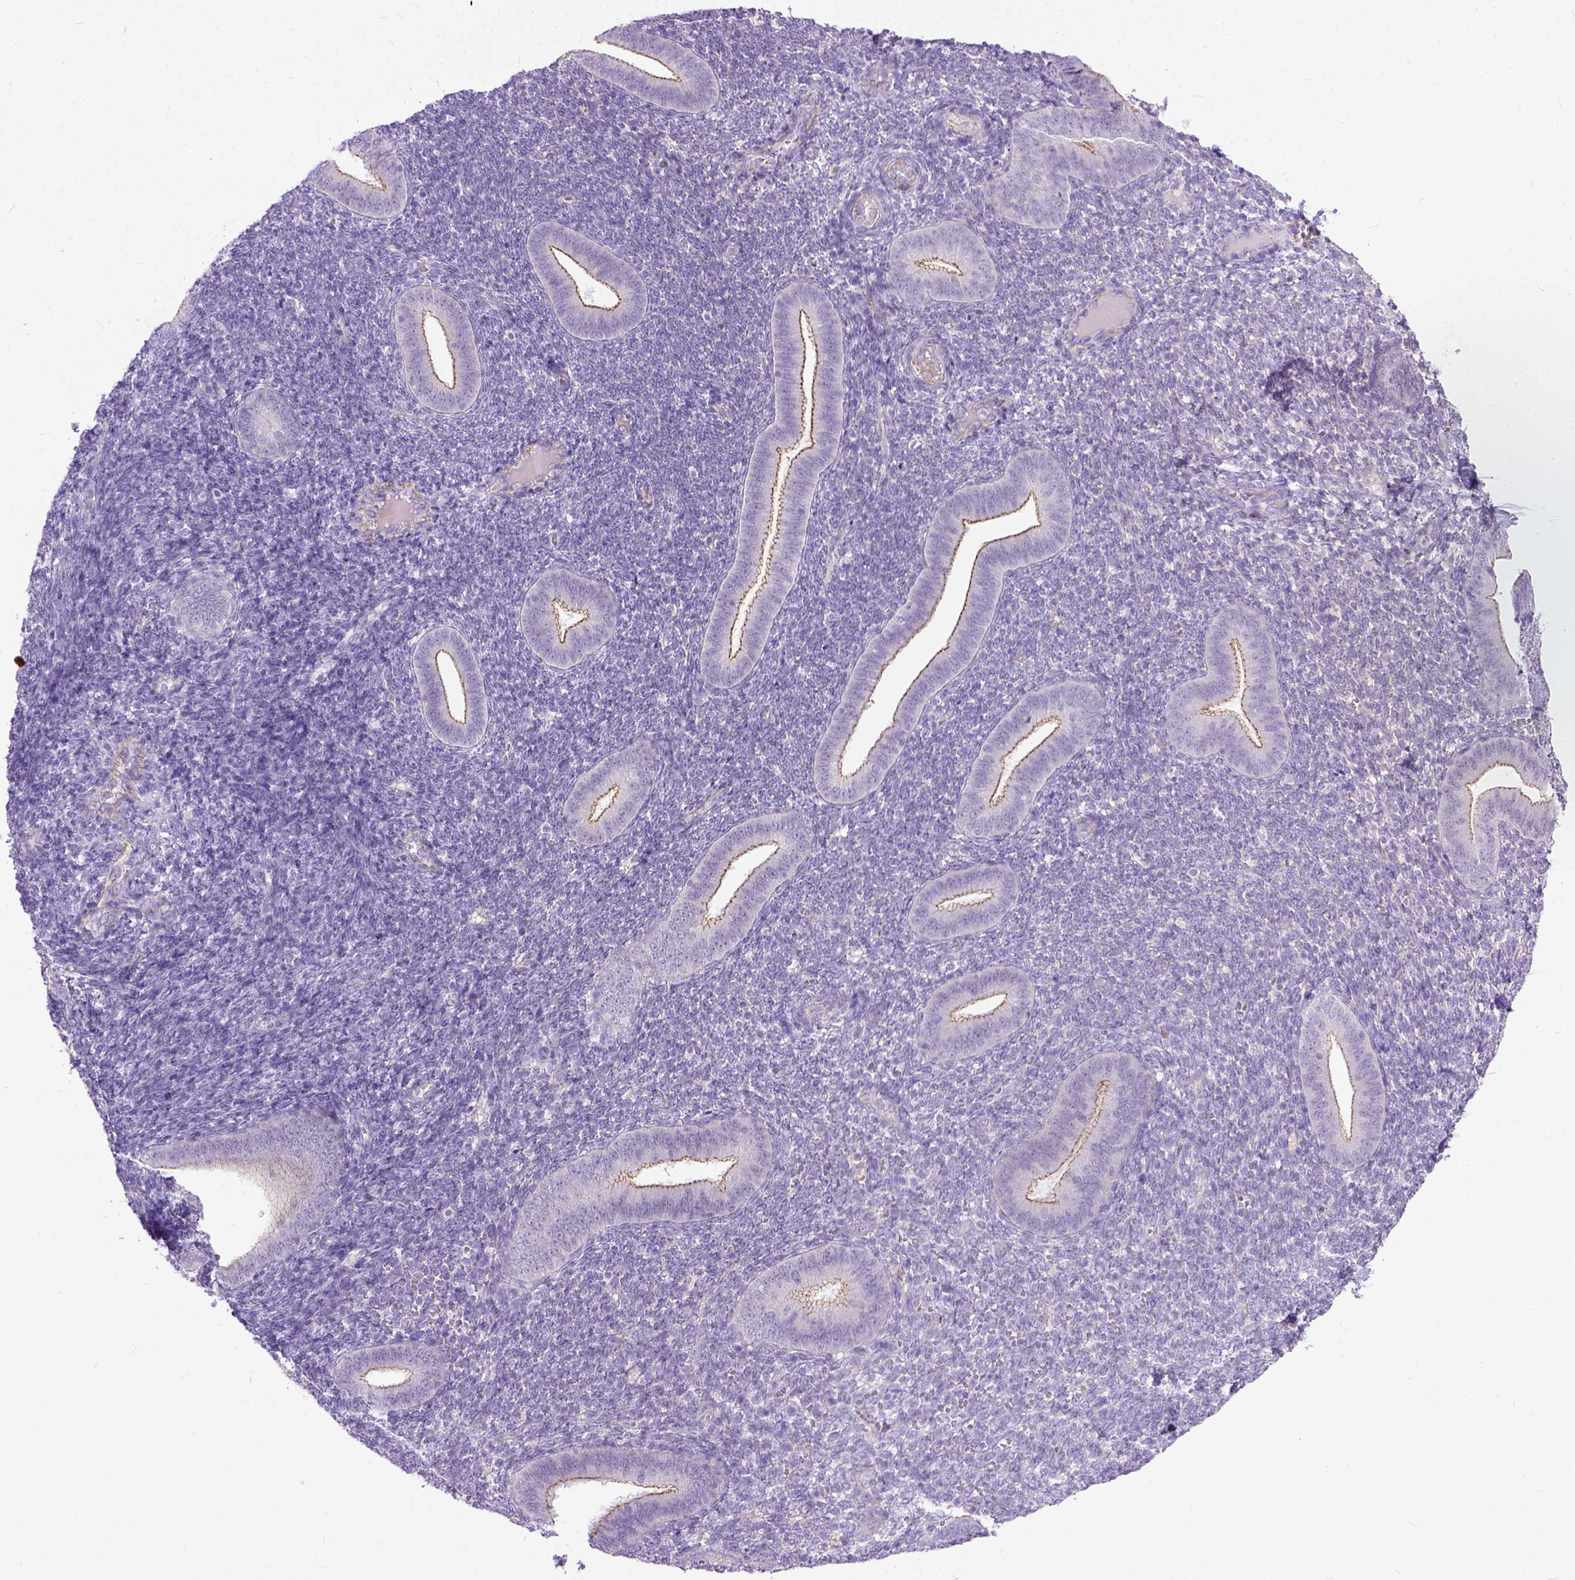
{"staining": {"intensity": "negative", "quantity": "none", "location": "none"}, "tissue": "endometrium", "cell_type": "Cells in endometrial stroma", "image_type": "normal", "snomed": [{"axis": "morphology", "description": "Normal tissue, NOS"}, {"axis": "topography", "description": "Endometrium"}], "caption": "IHC of normal endometrium shows no staining in cells in endometrial stroma. (DAB (3,3'-diaminobenzidine) immunohistochemistry, high magnification).", "gene": "ADGRF1", "patient": {"sex": "female", "age": 25}}